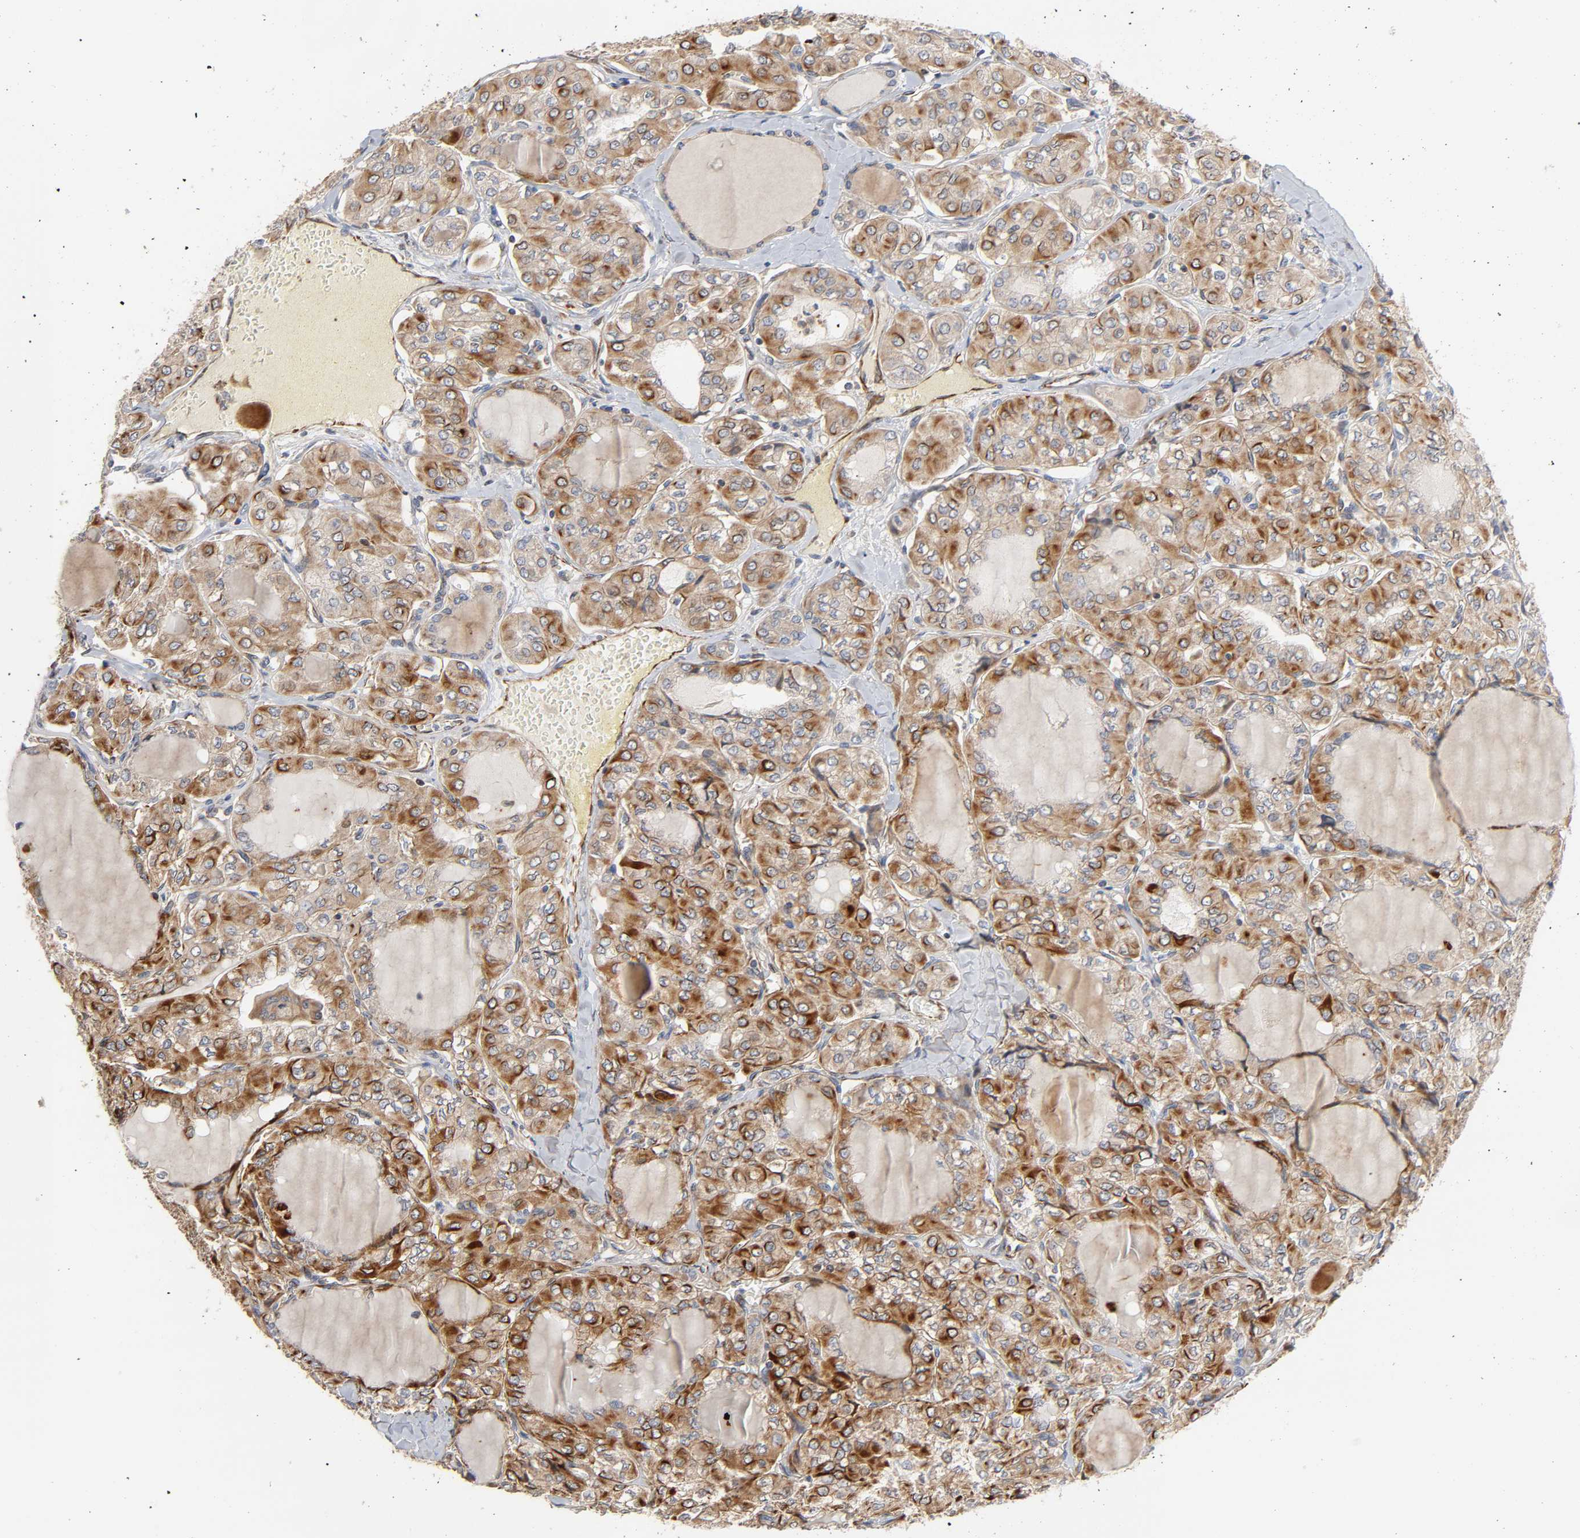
{"staining": {"intensity": "moderate", "quantity": ">75%", "location": "cytoplasmic/membranous"}, "tissue": "thyroid cancer", "cell_type": "Tumor cells", "image_type": "cancer", "snomed": [{"axis": "morphology", "description": "Papillary adenocarcinoma, NOS"}, {"axis": "topography", "description": "Thyroid gland"}], "caption": "The immunohistochemical stain labels moderate cytoplasmic/membranous expression in tumor cells of thyroid cancer tissue. (IHC, brightfield microscopy, high magnification).", "gene": "FAM118A", "patient": {"sex": "male", "age": 20}}